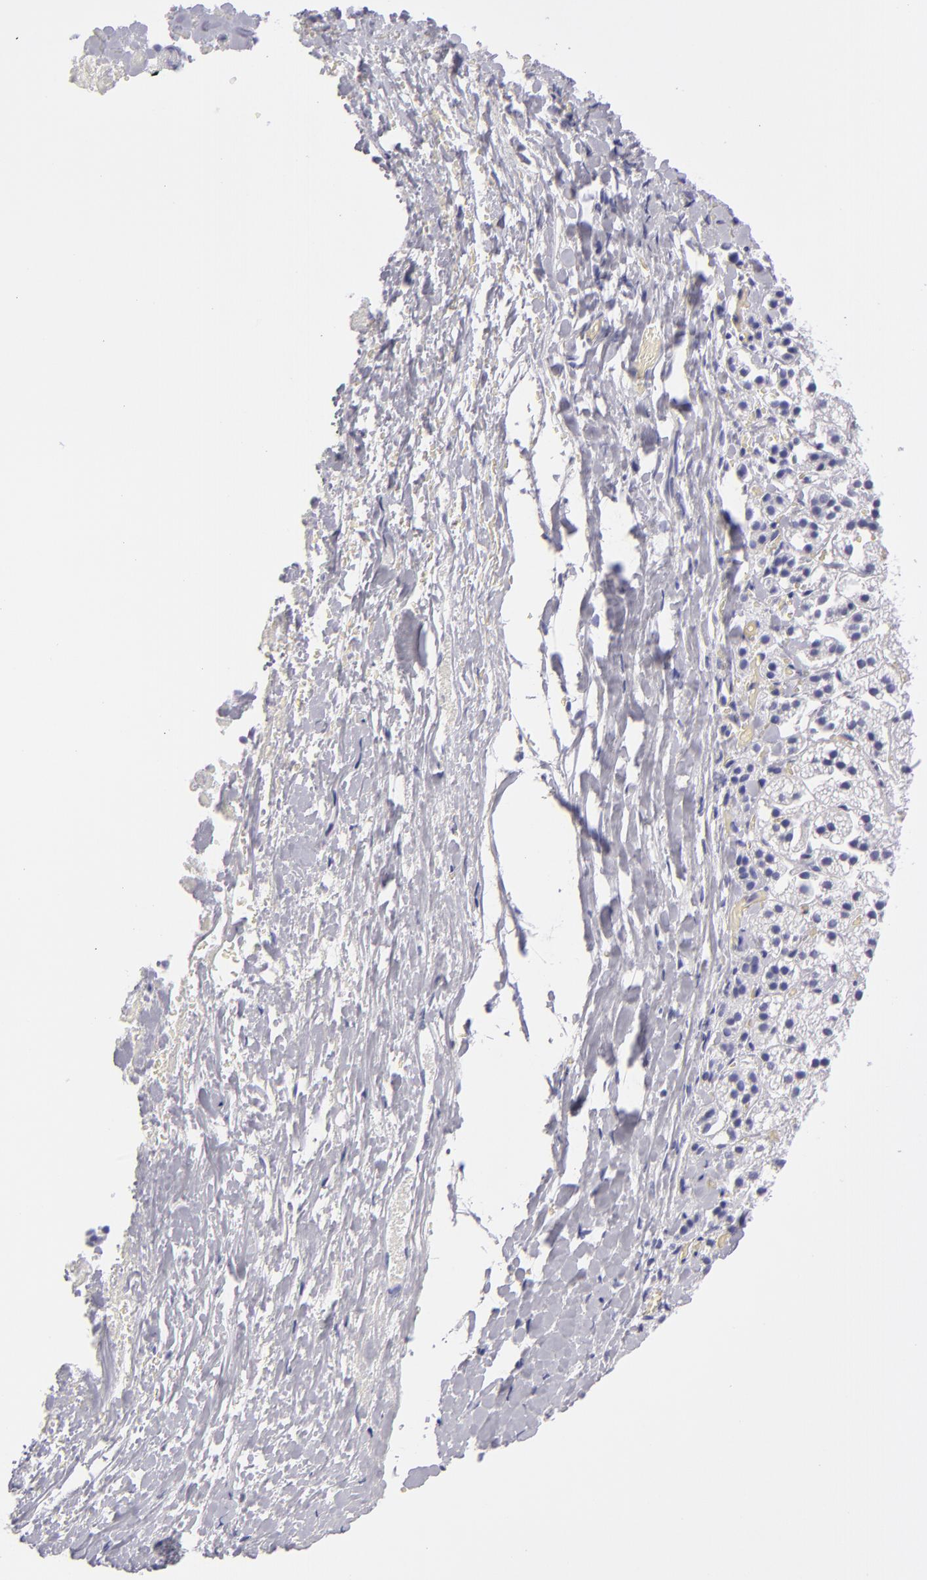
{"staining": {"intensity": "negative", "quantity": "none", "location": "none"}, "tissue": "adrenal gland", "cell_type": "Glandular cells", "image_type": "normal", "snomed": [{"axis": "morphology", "description": "Normal tissue, NOS"}, {"axis": "topography", "description": "Adrenal gland"}], "caption": "Immunohistochemistry (IHC) of benign human adrenal gland exhibits no staining in glandular cells. (Immunohistochemistry (IHC), brightfield microscopy, high magnification).", "gene": "PVALB", "patient": {"sex": "female", "age": 44}}